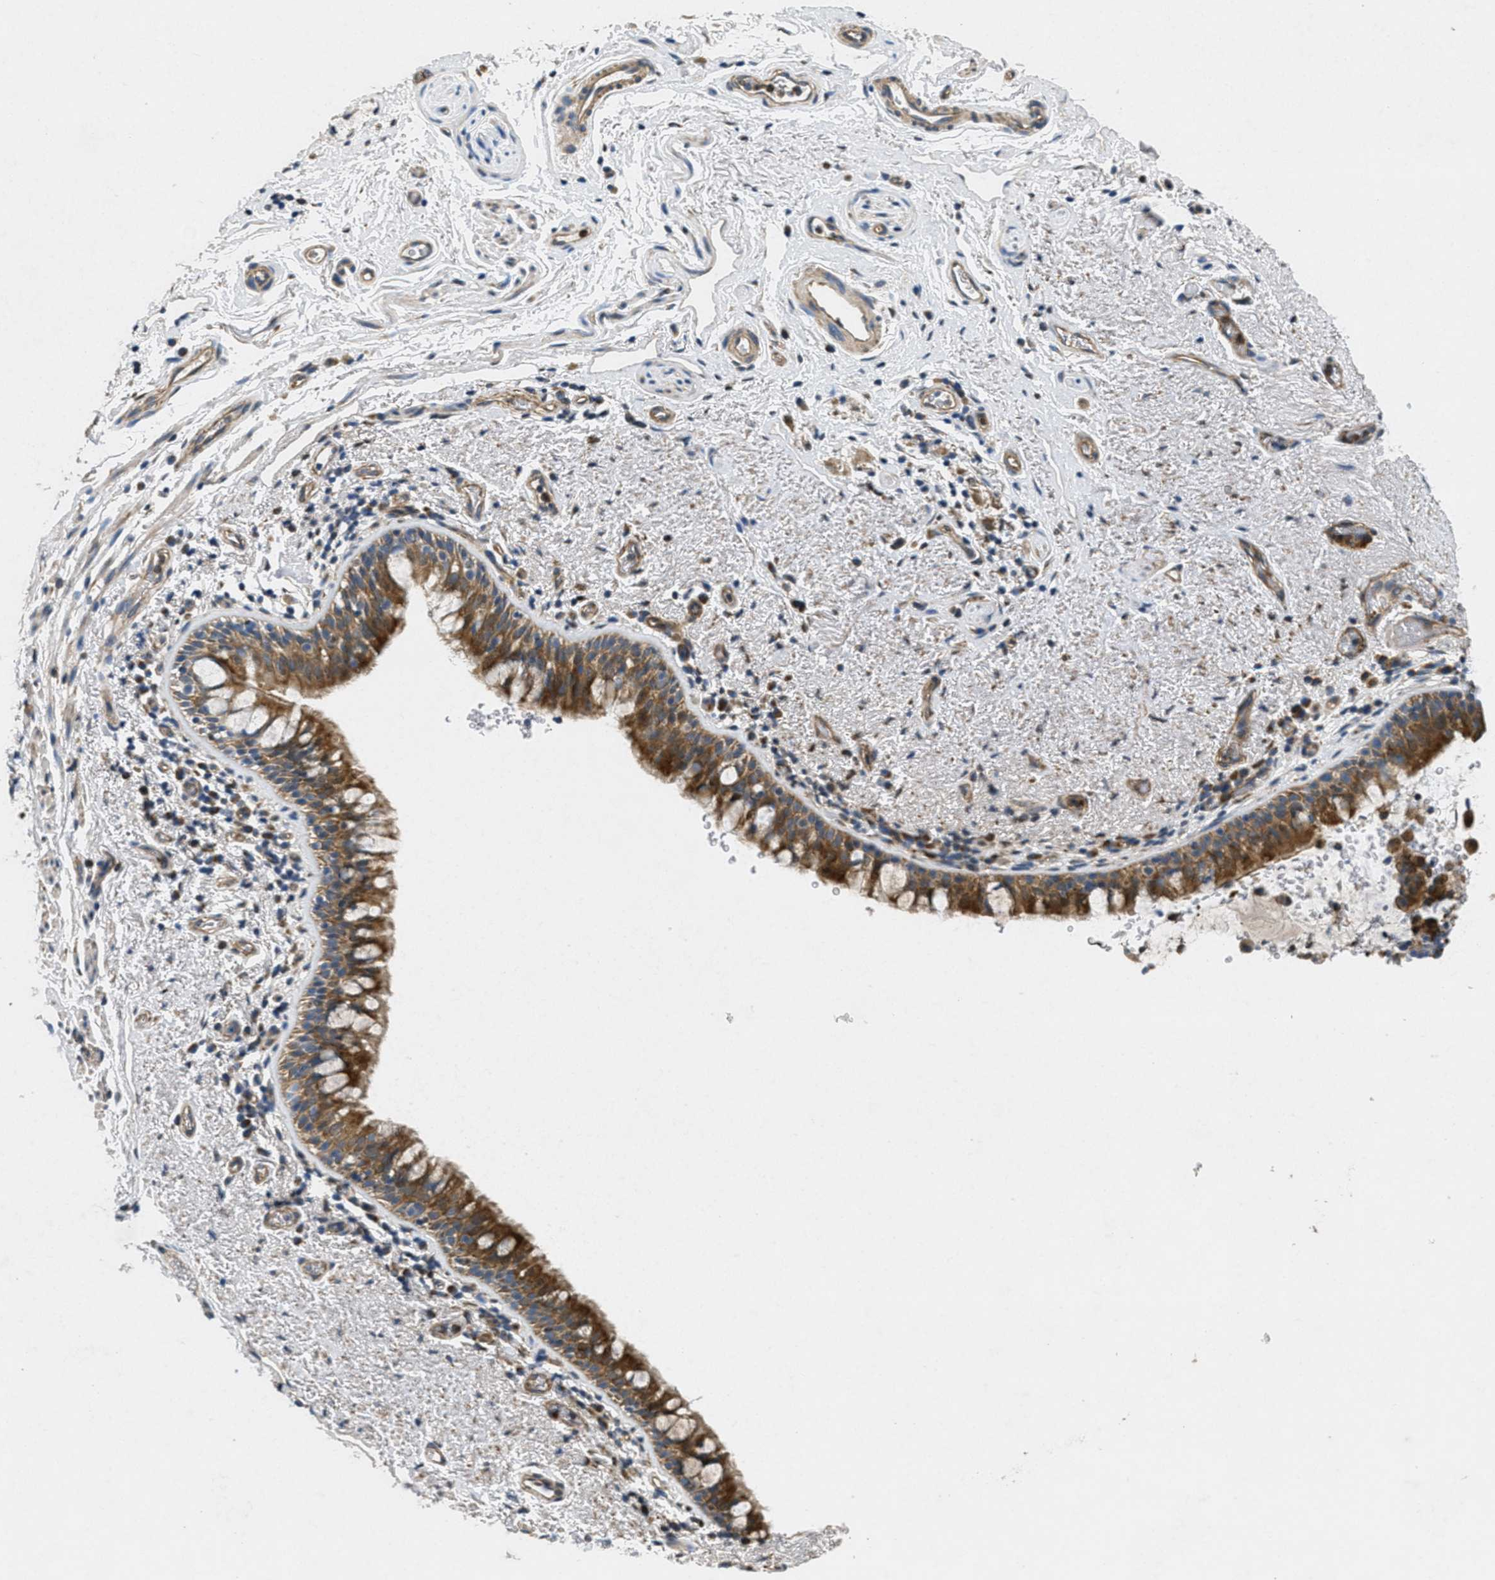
{"staining": {"intensity": "strong", "quantity": ">75%", "location": "cytoplasmic/membranous"}, "tissue": "bronchus", "cell_type": "Respiratory epithelial cells", "image_type": "normal", "snomed": [{"axis": "morphology", "description": "Normal tissue, NOS"}, {"axis": "morphology", "description": "Inflammation, NOS"}, {"axis": "topography", "description": "Cartilage tissue"}, {"axis": "topography", "description": "Bronchus"}], "caption": "Human bronchus stained with a brown dye displays strong cytoplasmic/membranous positive staining in about >75% of respiratory epithelial cells.", "gene": "TOMM70", "patient": {"sex": "male", "age": 77}}